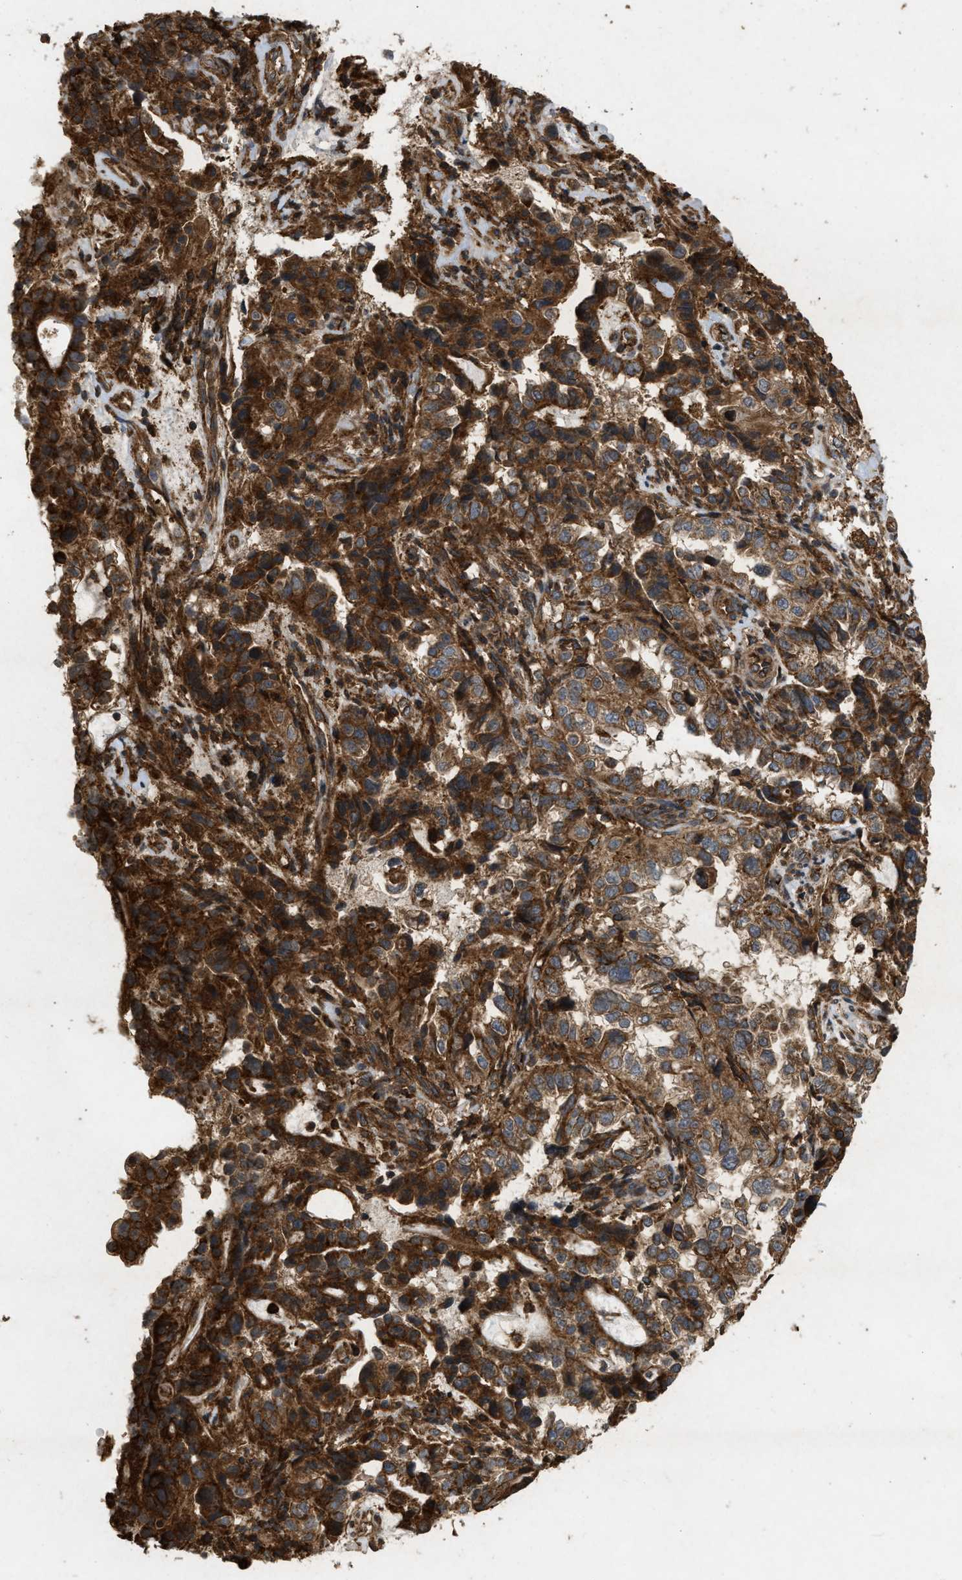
{"staining": {"intensity": "strong", "quantity": ">75%", "location": "cytoplasmic/membranous"}, "tissue": "endometrial cancer", "cell_type": "Tumor cells", "image_type": "cancer", "snomed": [{"axis": "morphology", "description": "Adenocarcinoma, NOS"}, {"axis": "topography", "description": "Endometrium"}], "caption": "IHC histopathology image of neoplastic tissue: adenocarcinoma (endometrial) stained using immunohistochemistry exhibits high levels of strong protein expression localized specifically in the cytoplasmic/membranous of tumor cells, appearing as a cytoplasmic/membranous brown color.", "gene": "GNB4", "patient": {"sex": "female", "age": 85}}